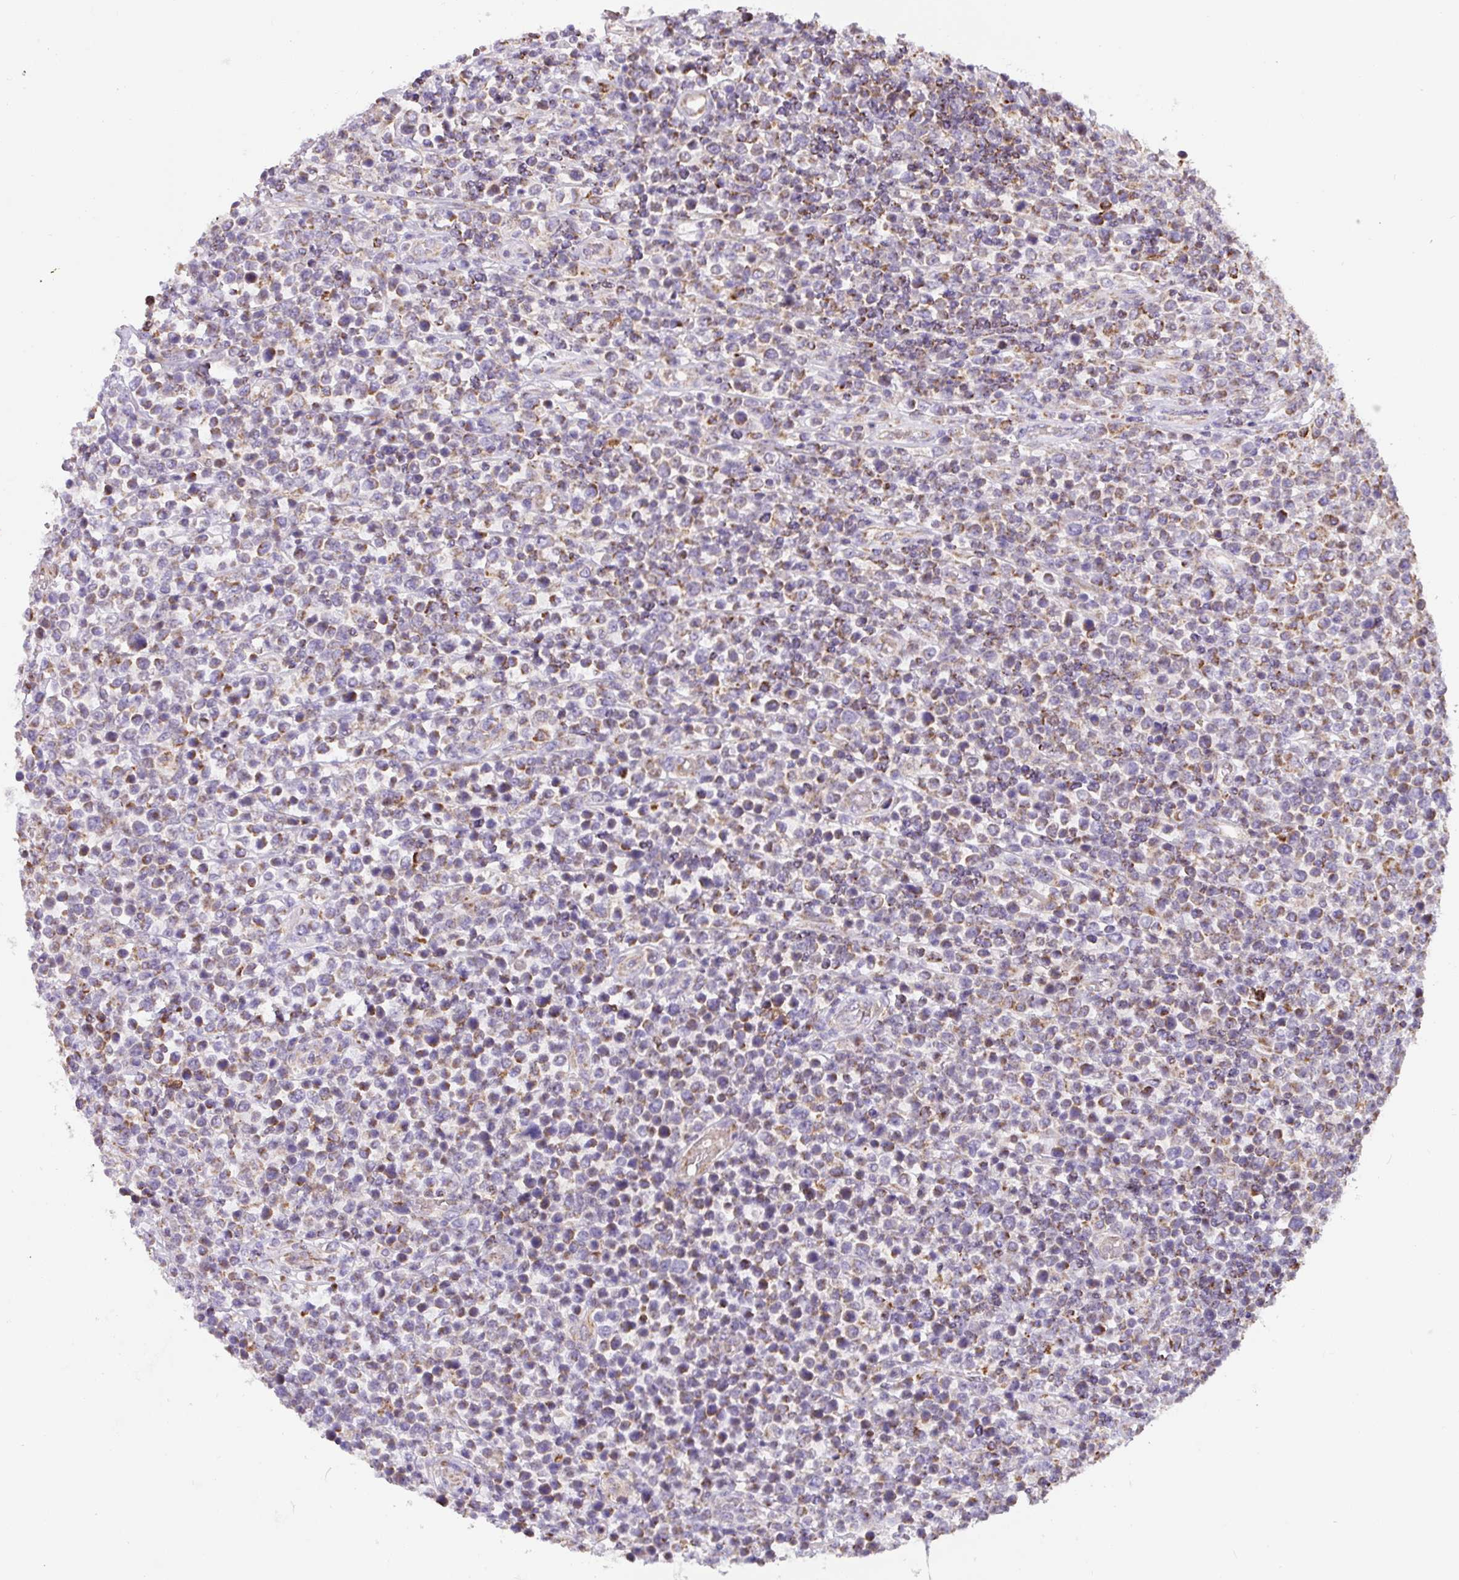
{"staining": {"intensity": "moderate", "quantity": "25%-75%", "location": "cytoplasmic/membranous"}, "tissue": "lymphoma", "cell_type": "Tumor cells", "image_type": "cancer", "snomed": [{"axis": "morphology", "description": "Malignant lymphoma, non-Hodgkin's type, High grade"}, {"axis": "topography", "description": "Soft tissue"}], "caption": "DAB (3,3'-diaminobenzidine) immunohistochemical staining of human high-grade malignant lymphoma, non-Hodgkin's type shows moderate cytoplasmic/membranous protein positivity in about 25%-75% of tumor cells.", "gene": "MT-CO2", "patient": {"sex": "female", "age": 56}}